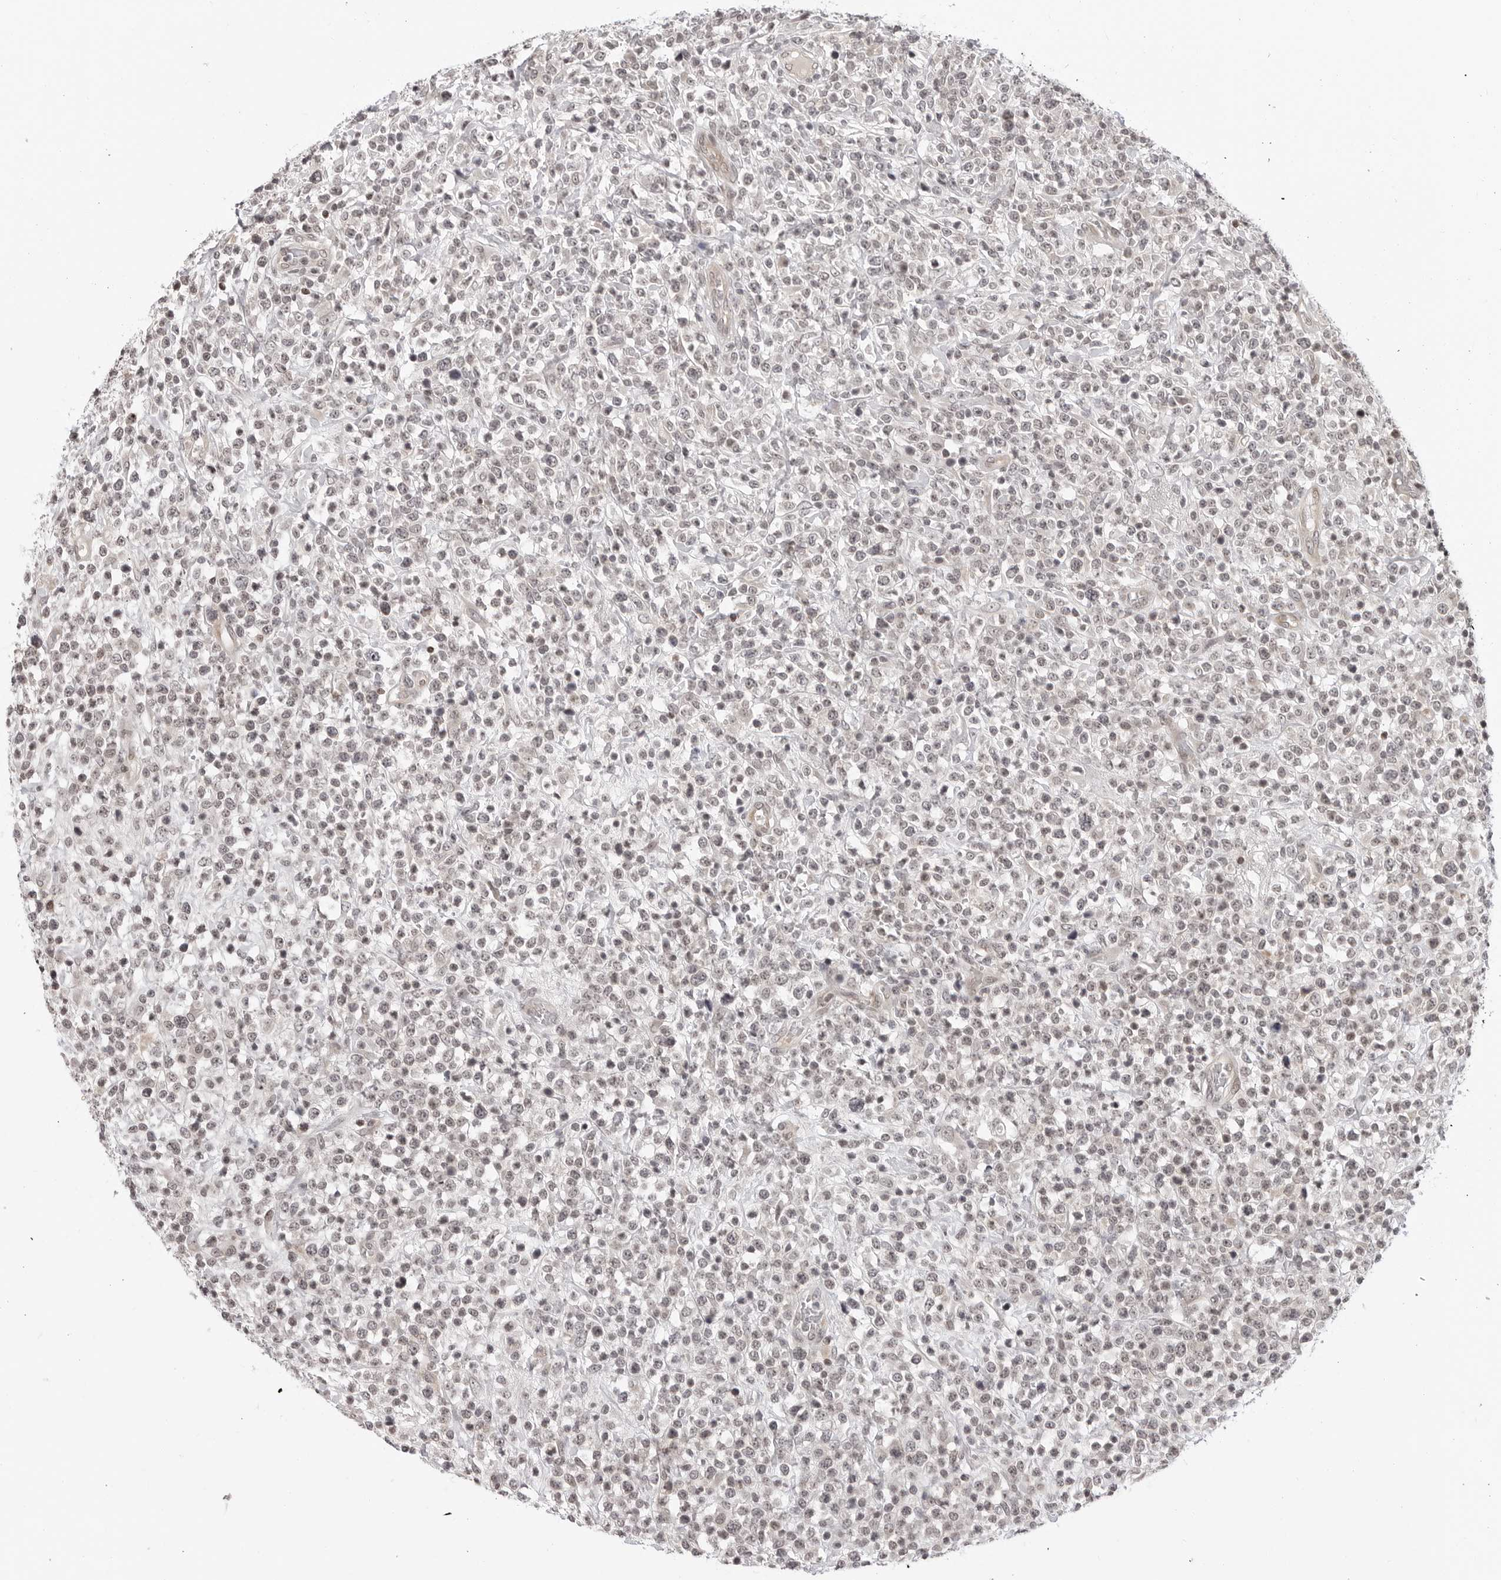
{"staining": {"intensity": "weak", "quantity": "<25%", "location": "nuclear"}, "tissue": "lymphoma", "cell_type": "Tumor cells", "image_type": "cancer", "snomed": [{"axis": "morphology", "description": "Malignant lymphoma, non-Hodgkin's type, High grade"}, {"axis": "topography", "description": "Colon"}], "caption": "Tumor cells are negative for brown protein staining in lymphoma.", "gene": "C8orf33", "patient": {"sex": "female", "age": 53}}